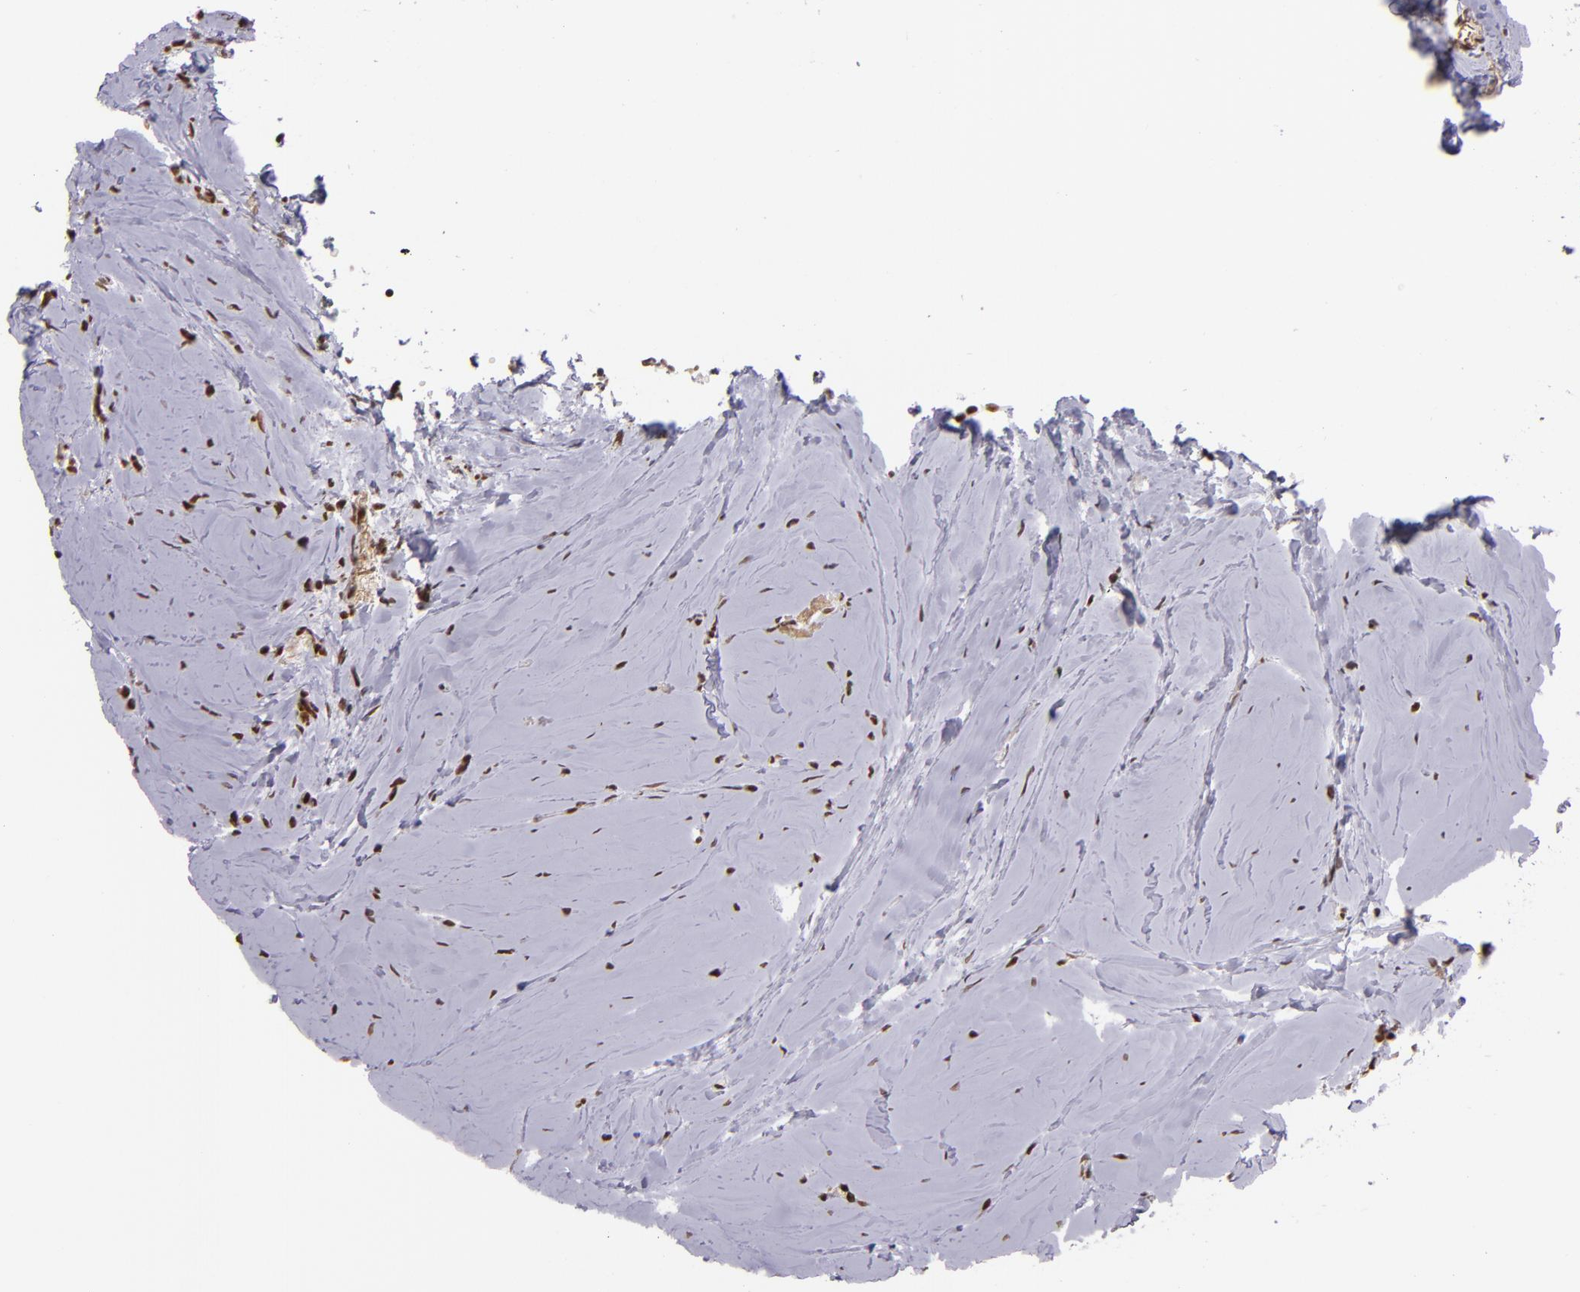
{"staining": {"intensity": "moderate", "quantity": ">75%", "location": "nuclear"}, "tissue": "breast cancer", "cell_type": "Tumor cells", "image_type": "cancer", "snomed": [{"axis": "morphology", "description": "Lobular carcinoma"}, {"axis": "topography", "description": "Breast"}], "caption": "Protein expression analysis of breast lobular carcinoma exhibits moderate nuclear expression in approximately >75% of tumor cells.", "gene": "ZNF148", "patient": {"sex": "female", "age": 64}}